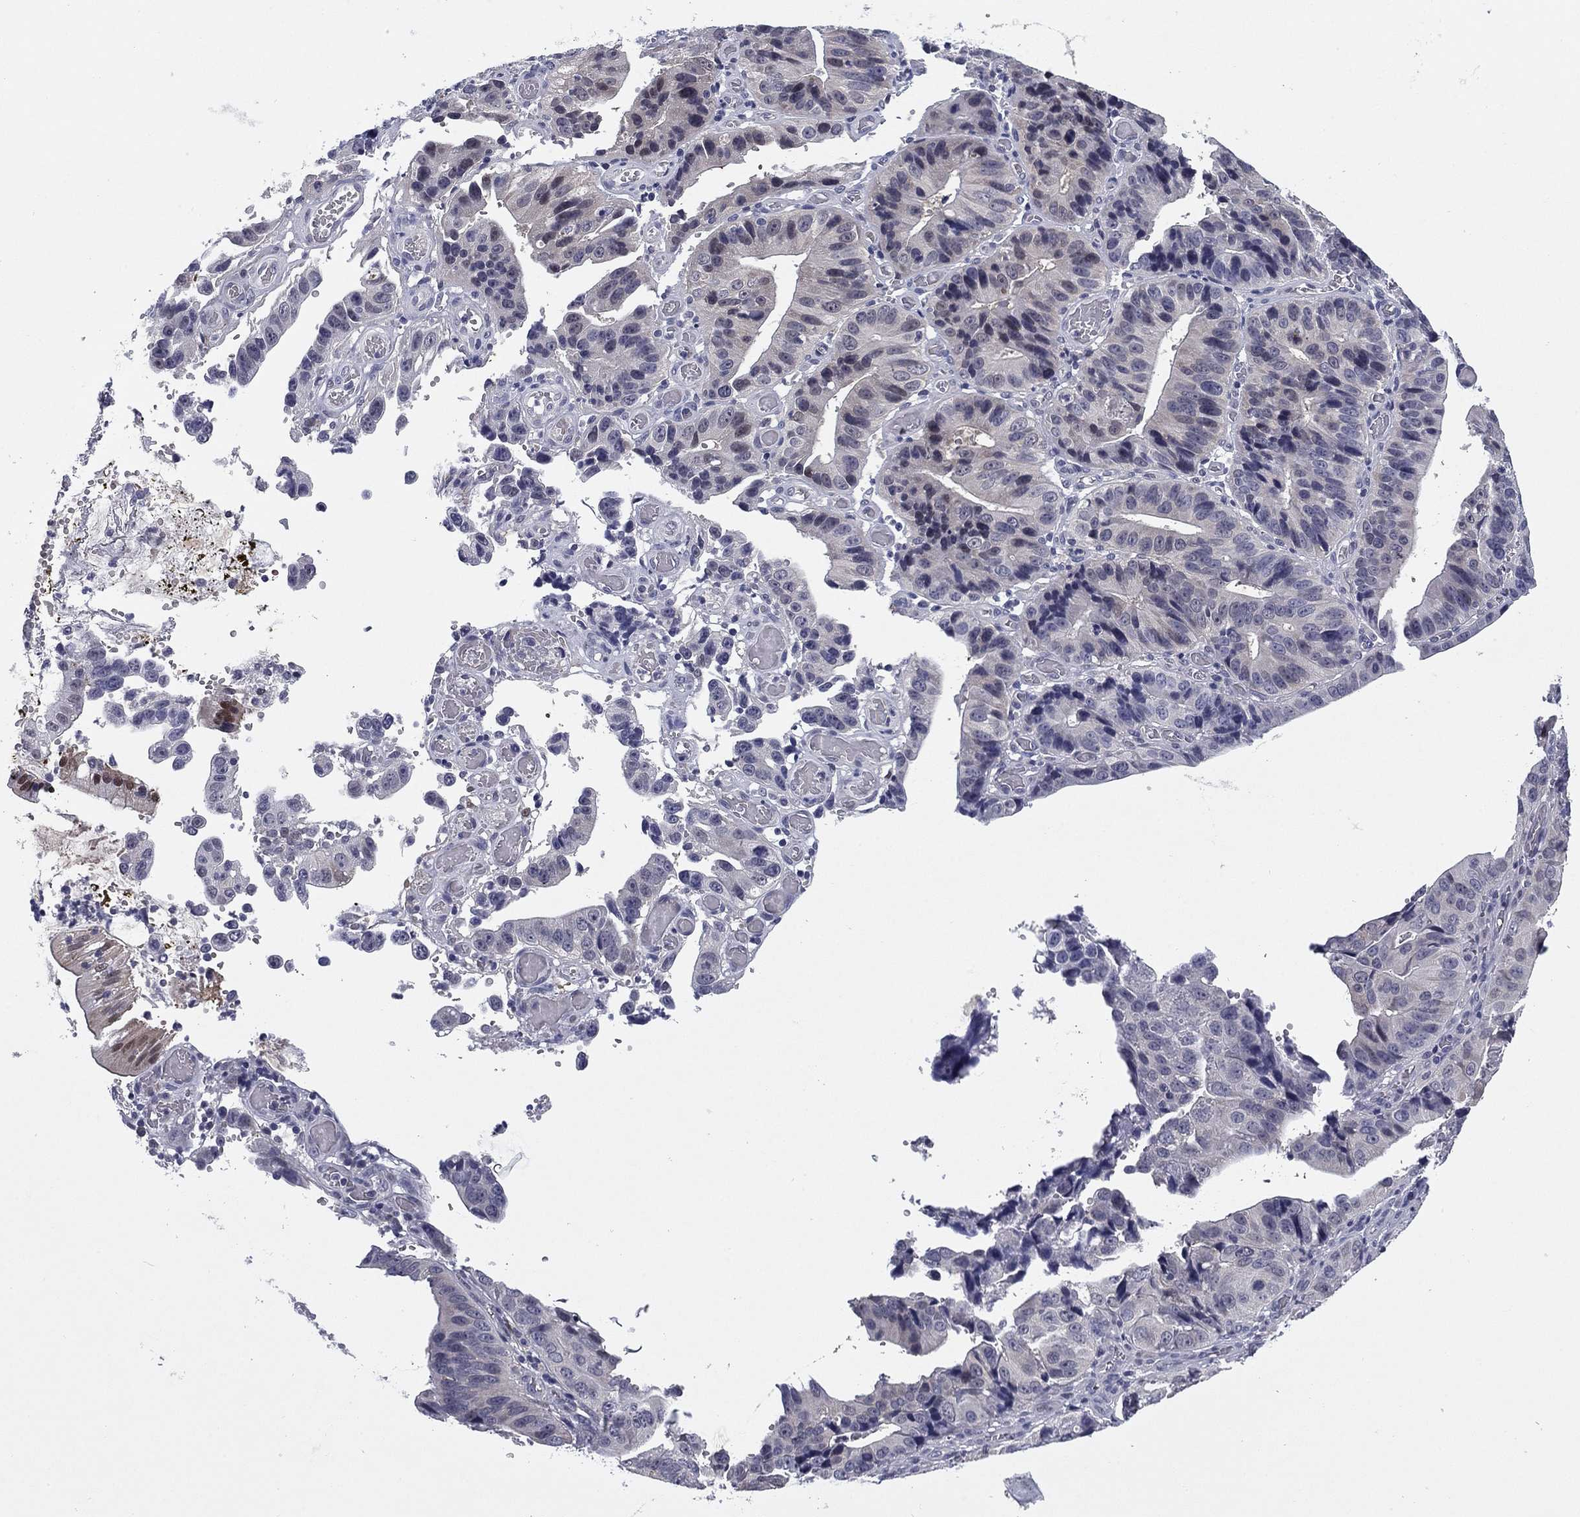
{"staining": {"intensity": "negative", "quantity": "none", "location": "none"}, "tissue": "stomach cancer", "cell_type": "Tumor cells", "image_type": "cancer", "snomed": [{"axis": "morphology", "description": "Adenocarcinoma, NOS"}, {"axis": "topography", "description": "Stomach"}], "caption": "Immunohistochemical staining of stomach cancer (adenocarcinoma) demonstrates no significant staining in tumor cells. The staining was performed using DAB (3,3'-diaminobenzidine) to visualize the protein expression in brown, while the nuclei were stained in blue with hematoxylin (Magnification: 20x).", "gene": "REXO5", "patient": {"sex": "male", "age": 84}}